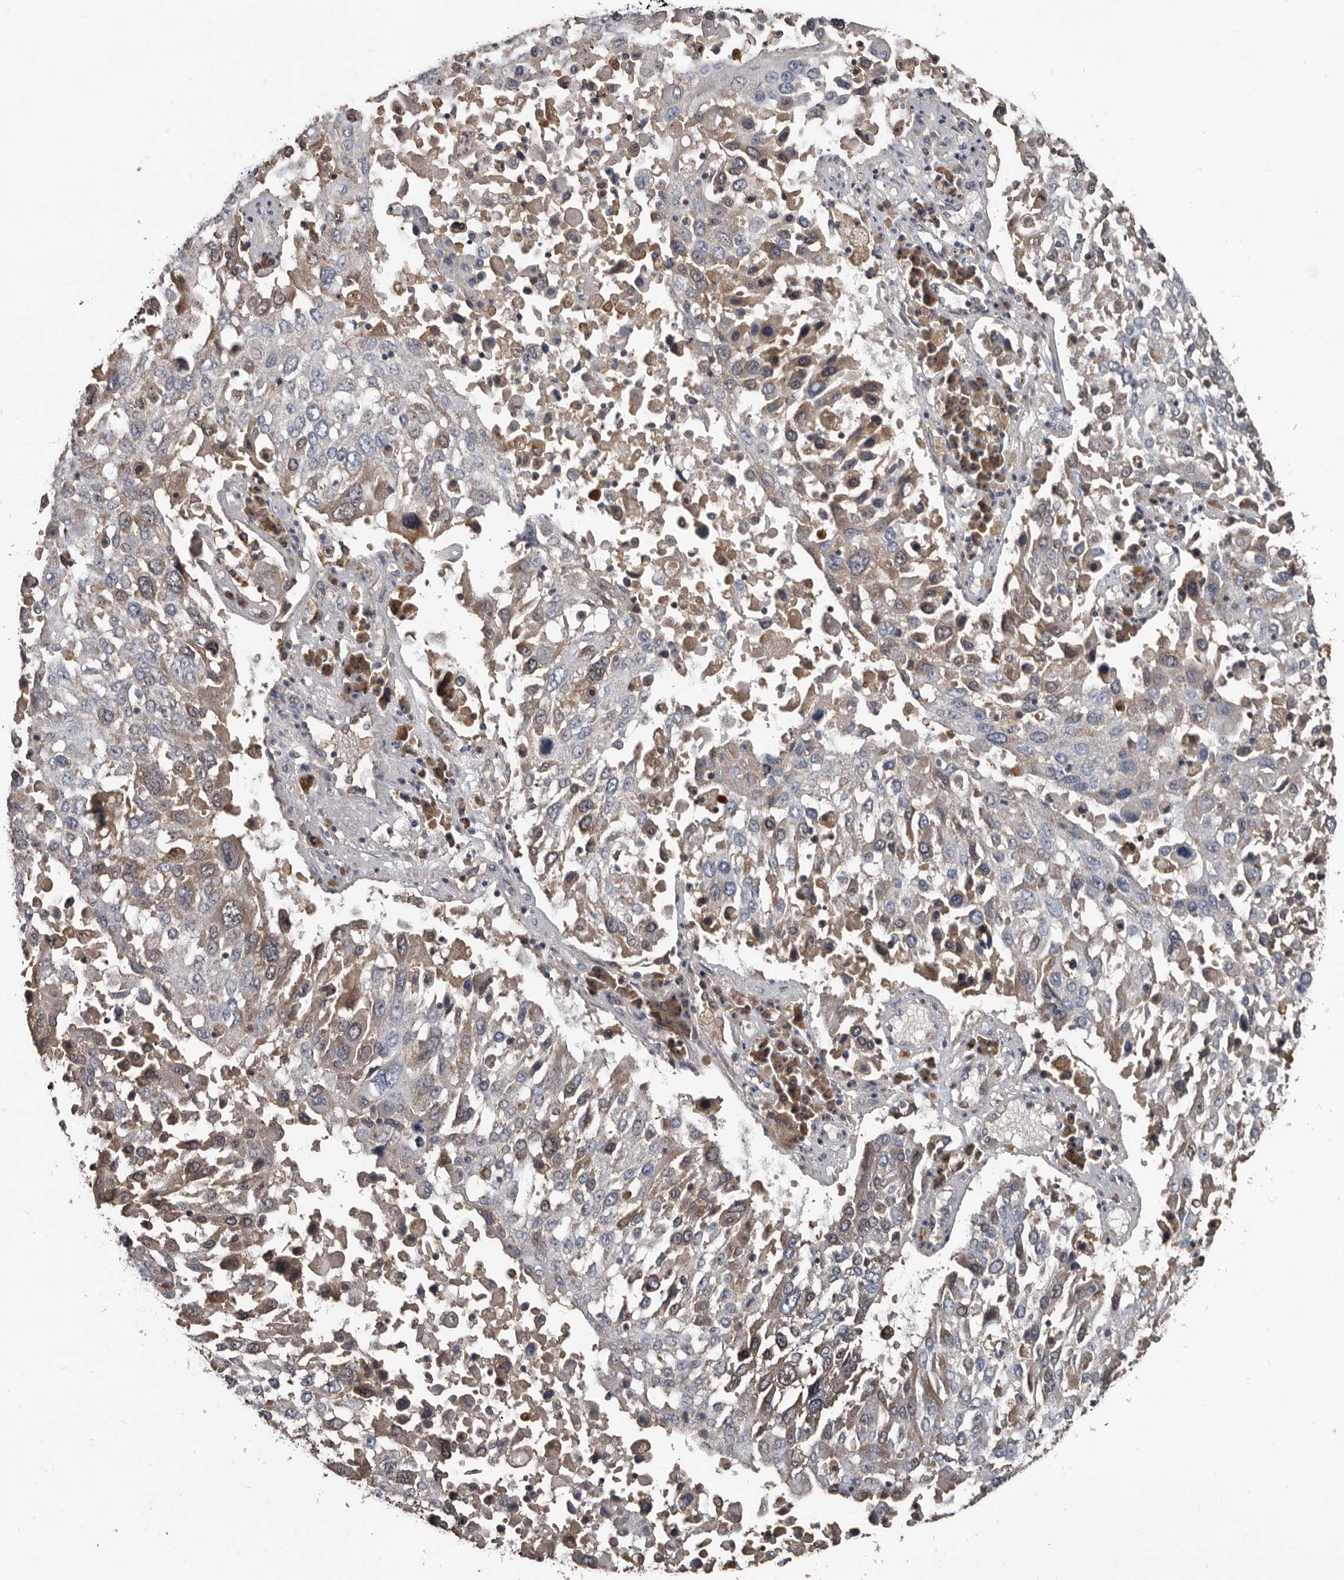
{"staining": {"intensity": "weak", "quantity": "25%-75%", "location": "cytoplasmic/membranous"}, "tissue": "lung cancer", "cell_type": "Tumor cells", "image_type": "cancer", "snomed": [{"axis": "morphology", "description": "Squamous cell carcinoma, NOS"}, {"axis": "topography", "description": "Lung"}], "caption": "This is an image of IHC staining of lung cancer, which shows weak staining in the cytoplasmic/membranous of tumor cells.", "gene": "GREB1", "patient": {"sex": "male", "age": 65}}